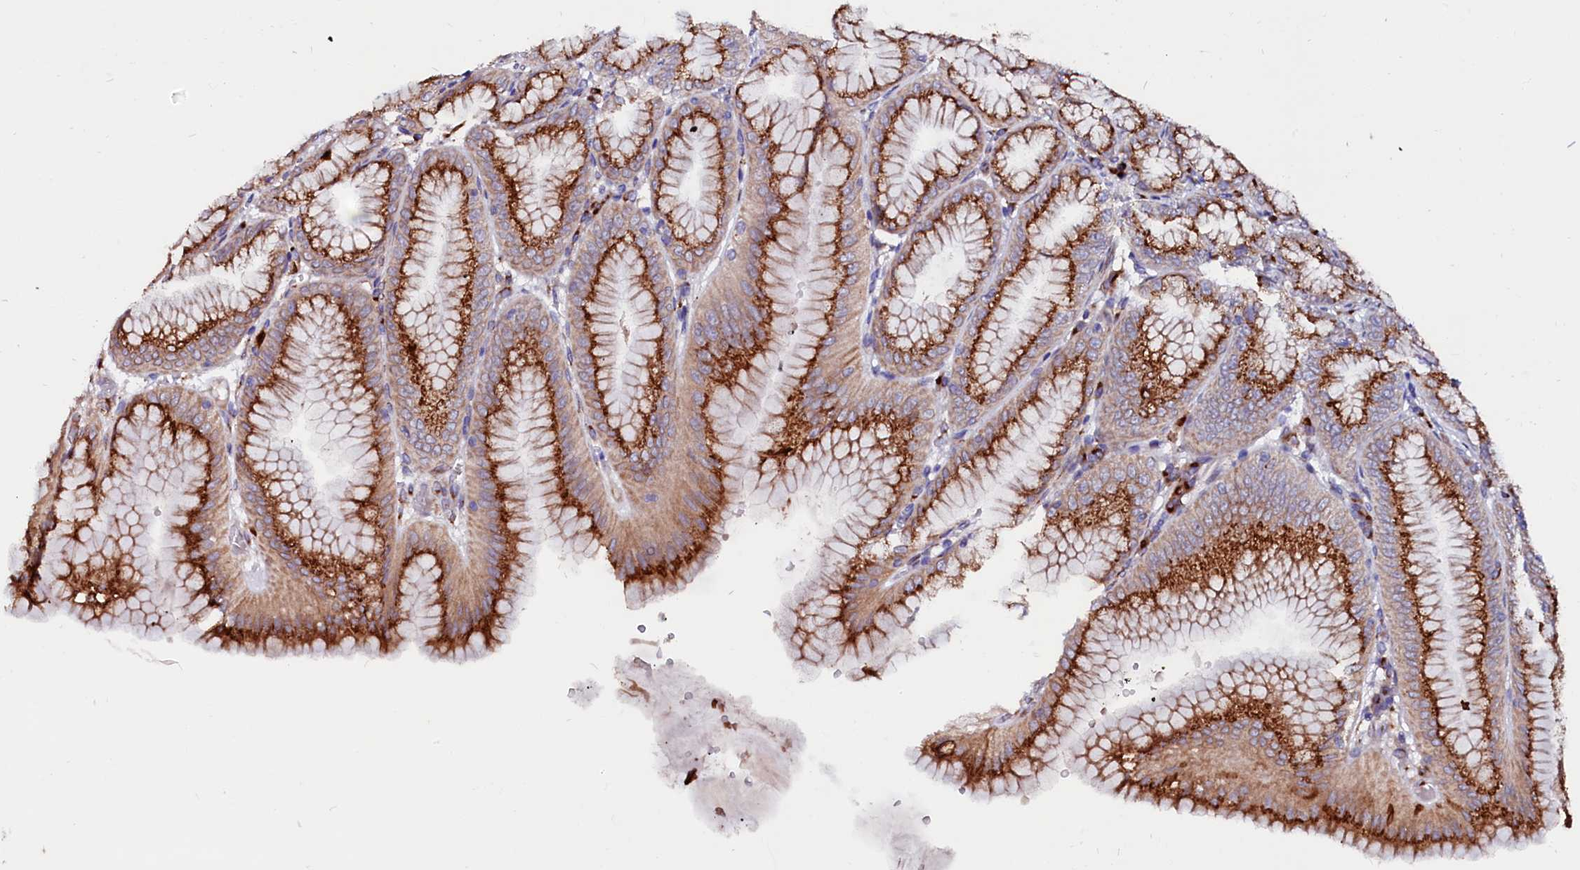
{"staining": {"intensity": "moderate", "quantity": ">75%", "location": "cytoplasmic/membranous"}, "tissue": "stomach", "cell_type": "Glandular cells", "image_type": "normal", "snomed": [{"axis": "morphology", "description": "Normal tissue, NOS"}, {"axis": "topography", "description": "Stomach, lower"}], "caption": "The image exhibits a brown stain indicating the presence of a protein in the cytoplasmic/membranous of glandular cells in stomach.", "gene": "LMAN1", "patient": {"sex": "male", "age": 71}}